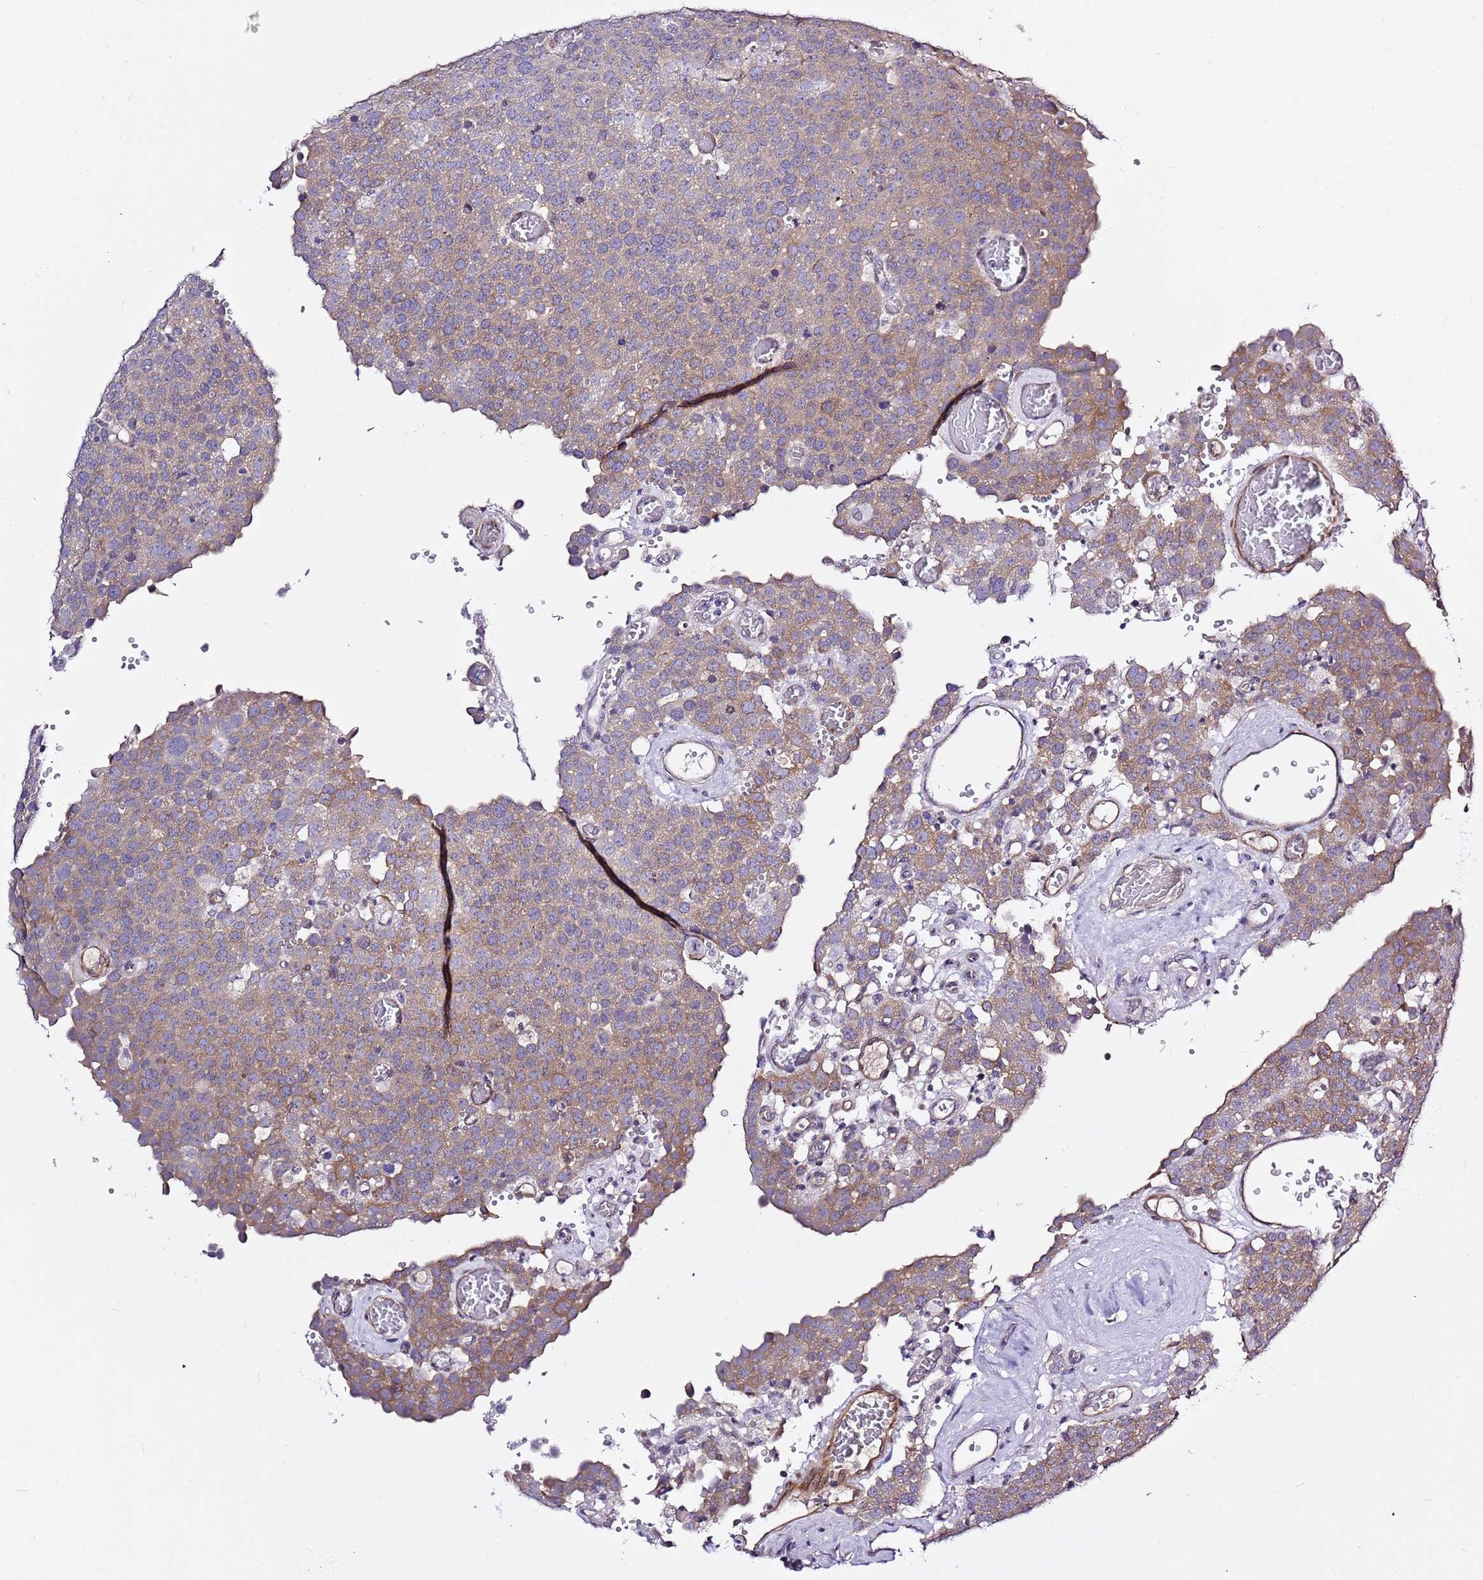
{"staining": {"intensity": "moderate", "quantity": "<25%", "location": "cytoplasmic/membranous"}, "tissue": "testis cancer", "cell_type": "Tumor cells", "image_type": "cancer", "snomed": [{"axis": "morphology", "description": "Normal tissue, NOS"}, {"axis": "morphology", "description": "Seminoma, NOS"}, {"axis": "topography", "description": "Testis"}], "caption": "This micrograph reveals IHC staining of human testis cancer, with low moderate cytoplasmic/membranous staining in approximately <25% of tumor cells.", "gene": "RFK", "patient": {"sex": "male", "age": 71}}